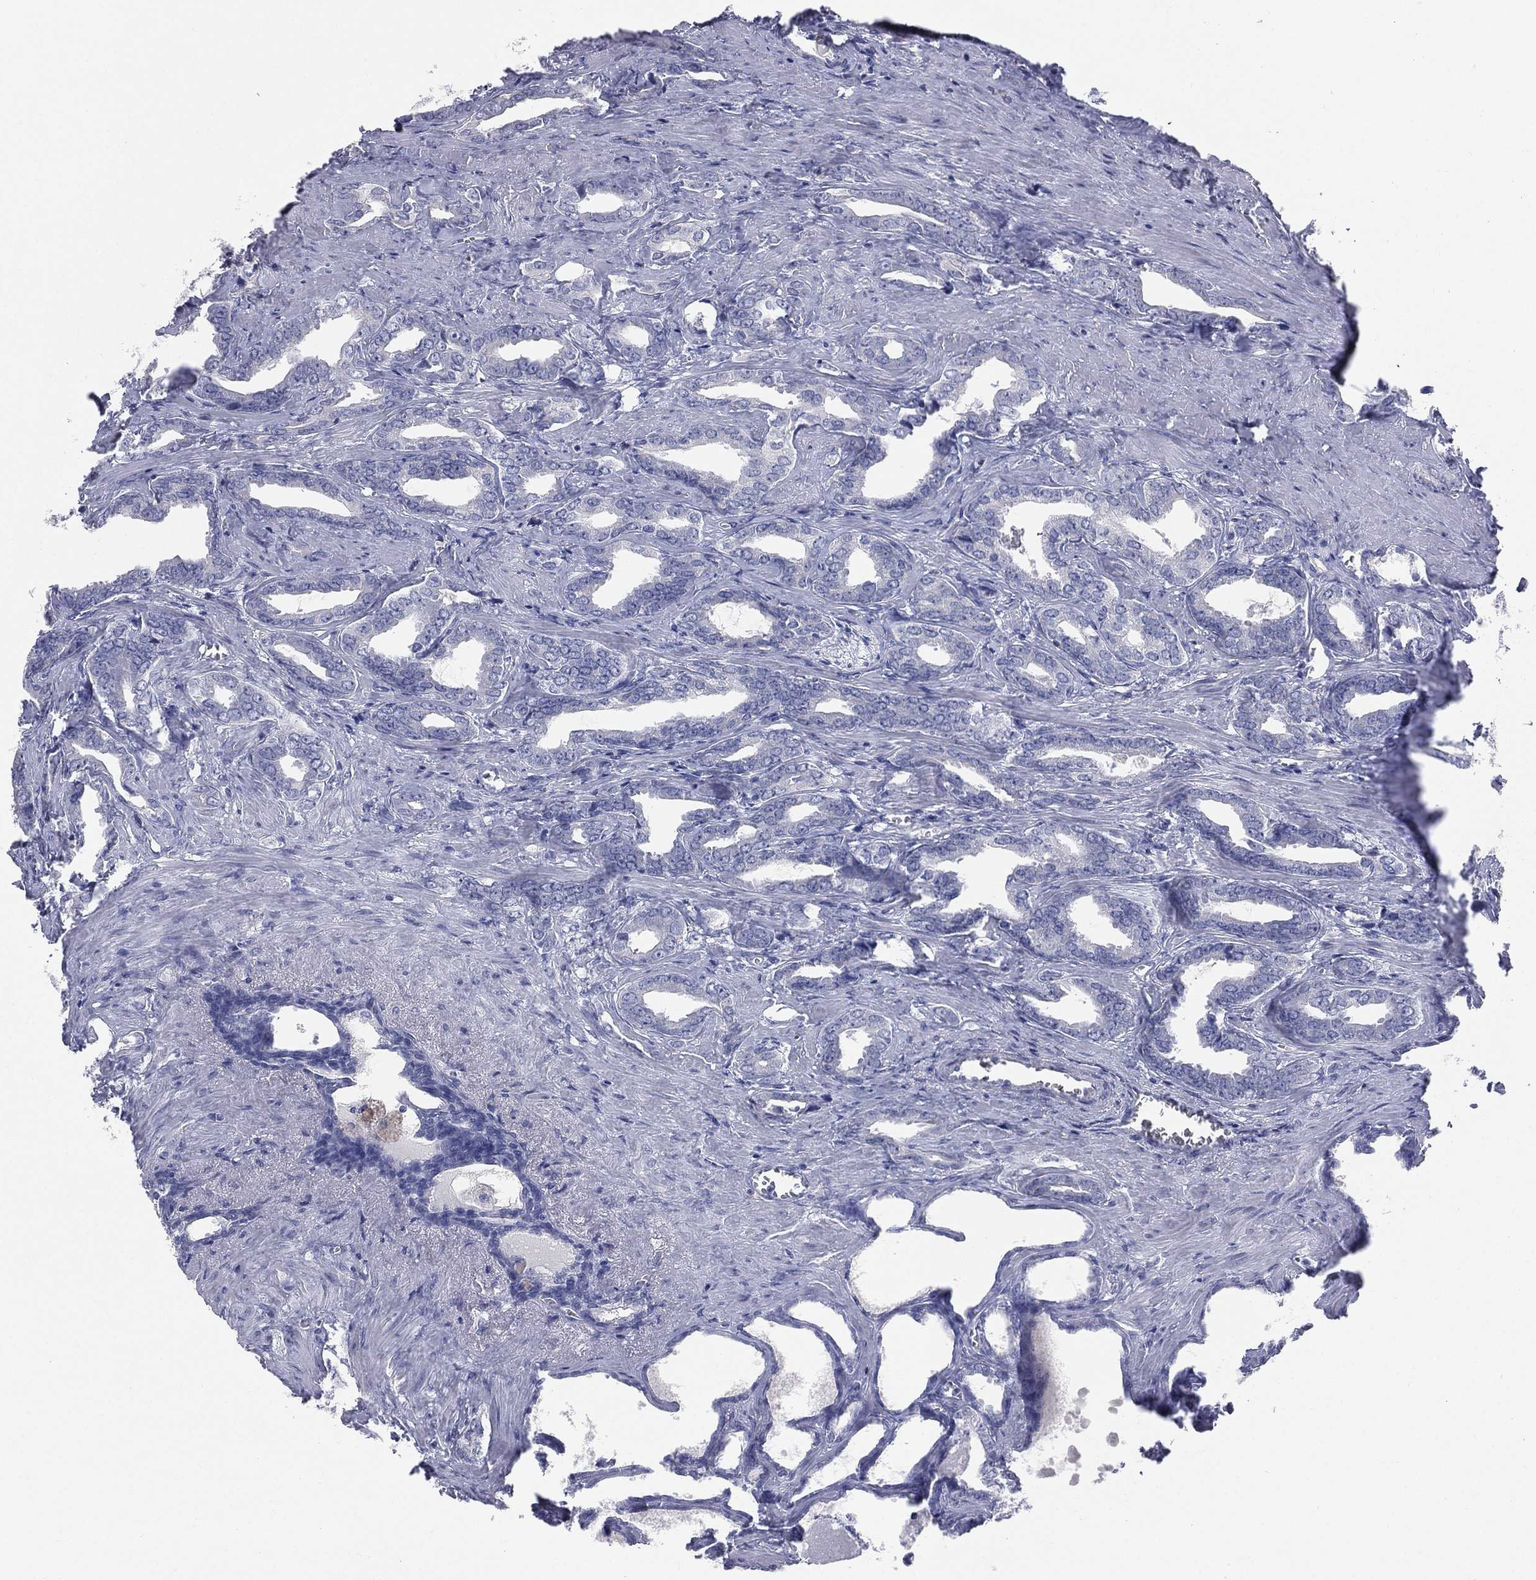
{"staining": {"intensity": "negative", "quantity": "none", "location": "none"}, "tissue": "prostate cancer", "cell_type": "Tumor cells", "image_type": "cancer", "snomed": [{"axis": "morphology", "description": "Adenocarcinoma, NOS"}, {"axis": "topography", "description": "Prostate"}], "caption": "Tumor cells show no significant protein expression in prostate adenocarcinoma. The staining is performed using DAB (3,3'-diaminobenzidine) brown chromogen with nuclei counter-stained in using hematoxylin.", "gene": "STK31", "patient": {"sex": "male", "age": 66}}